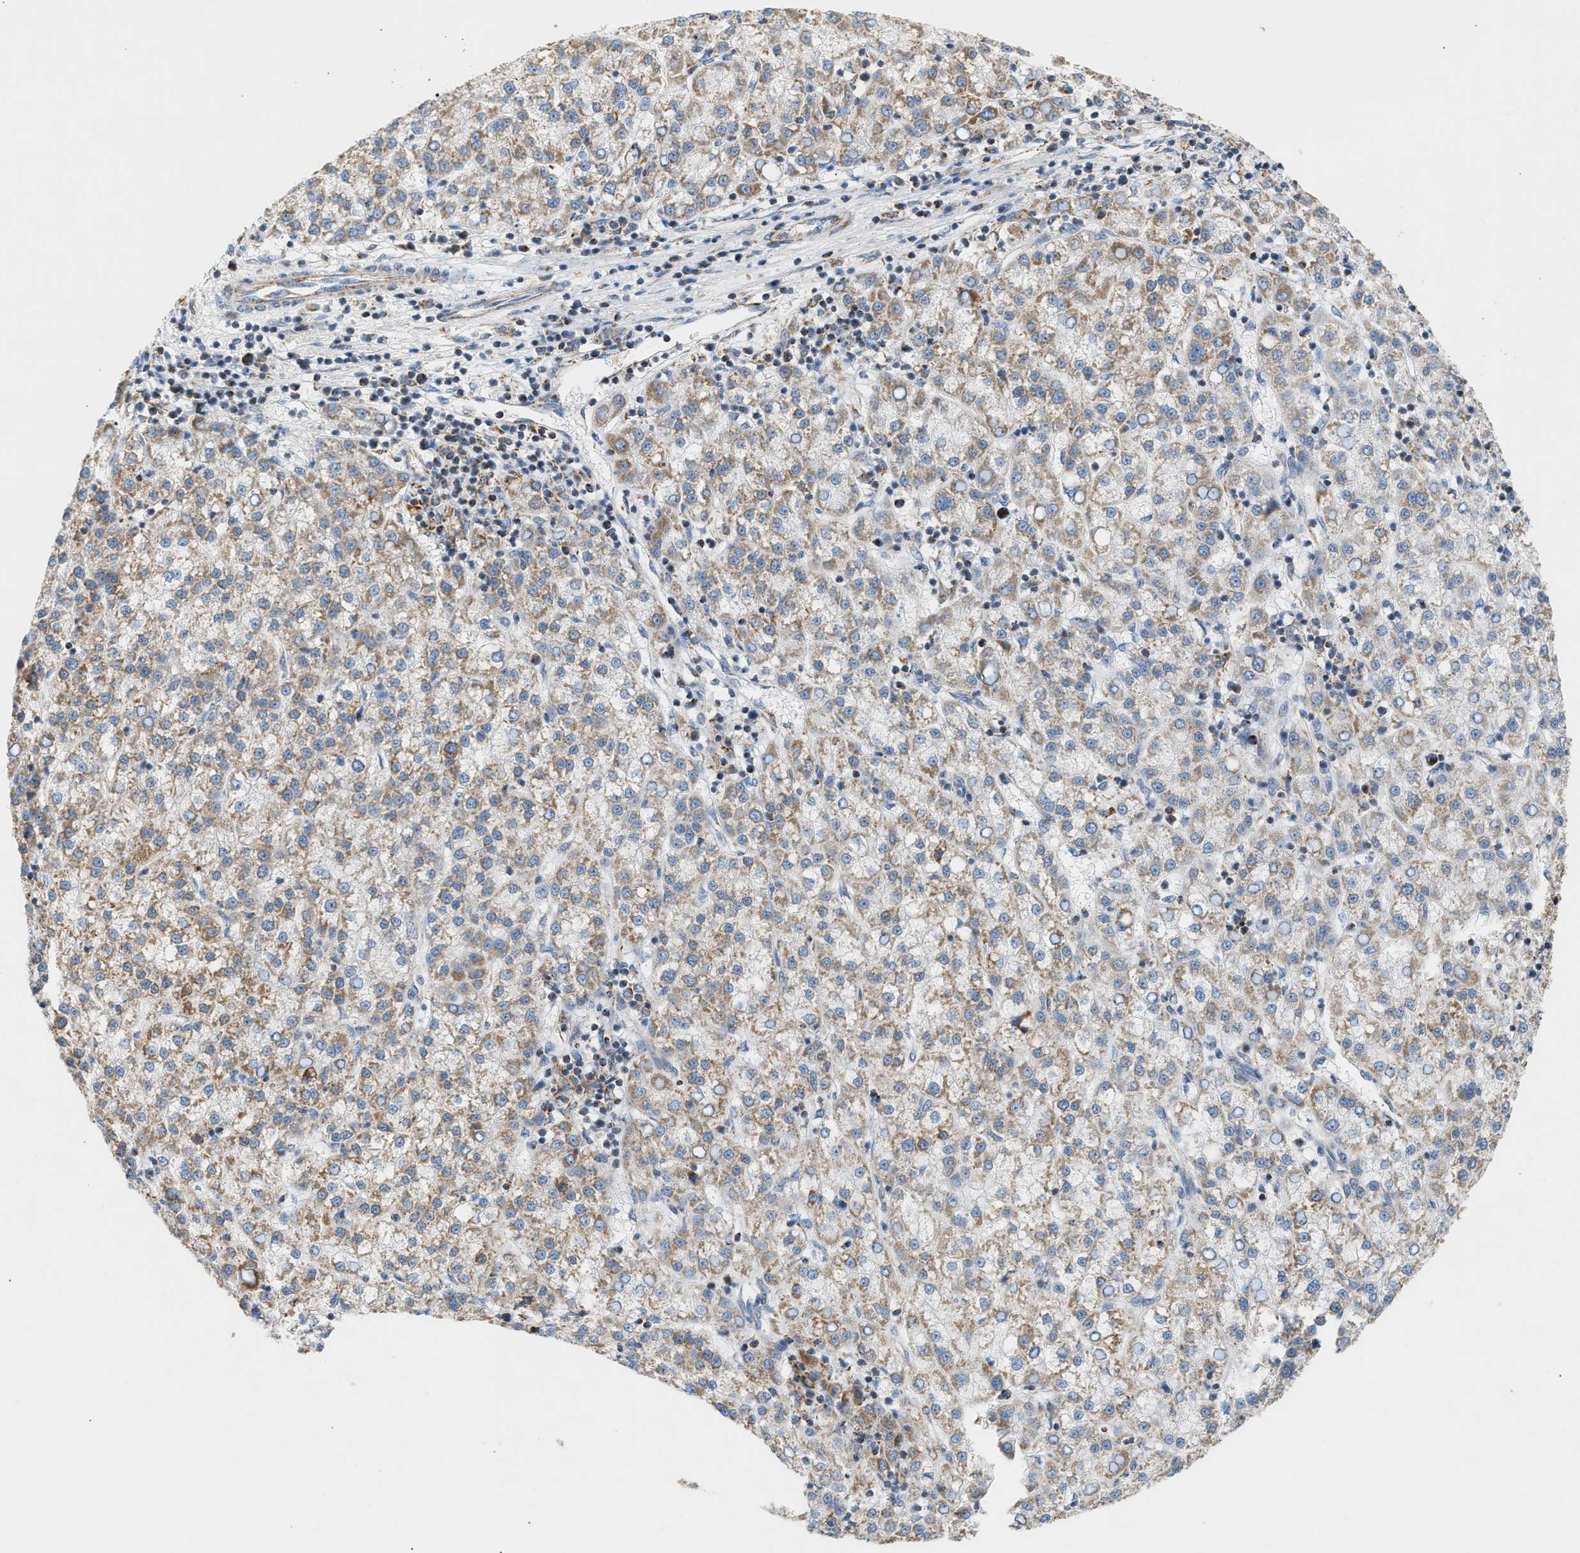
{"staining": {"intensity": "weak", "quantity": ">75%", "location": "cytoplasmic/membranous"}, "tissue": "liver cancer", "cell_type": "Tumor cells", "image_type": "cancer", "snomed": [{"axis": "morphology", "description": "Carcinoma, Hepatocellular, NOS"}, {"axis": "topography", "description": "Liver"}], "caption": "Immunohistochemical staining of human hepatocellular carcinoma (liver) reveals low levels of weak cytoplasmic/membranous positivity in about >75% of tumor cells.", "gene": "OGDH", "patient": {"sex": "female", "age": 58}}